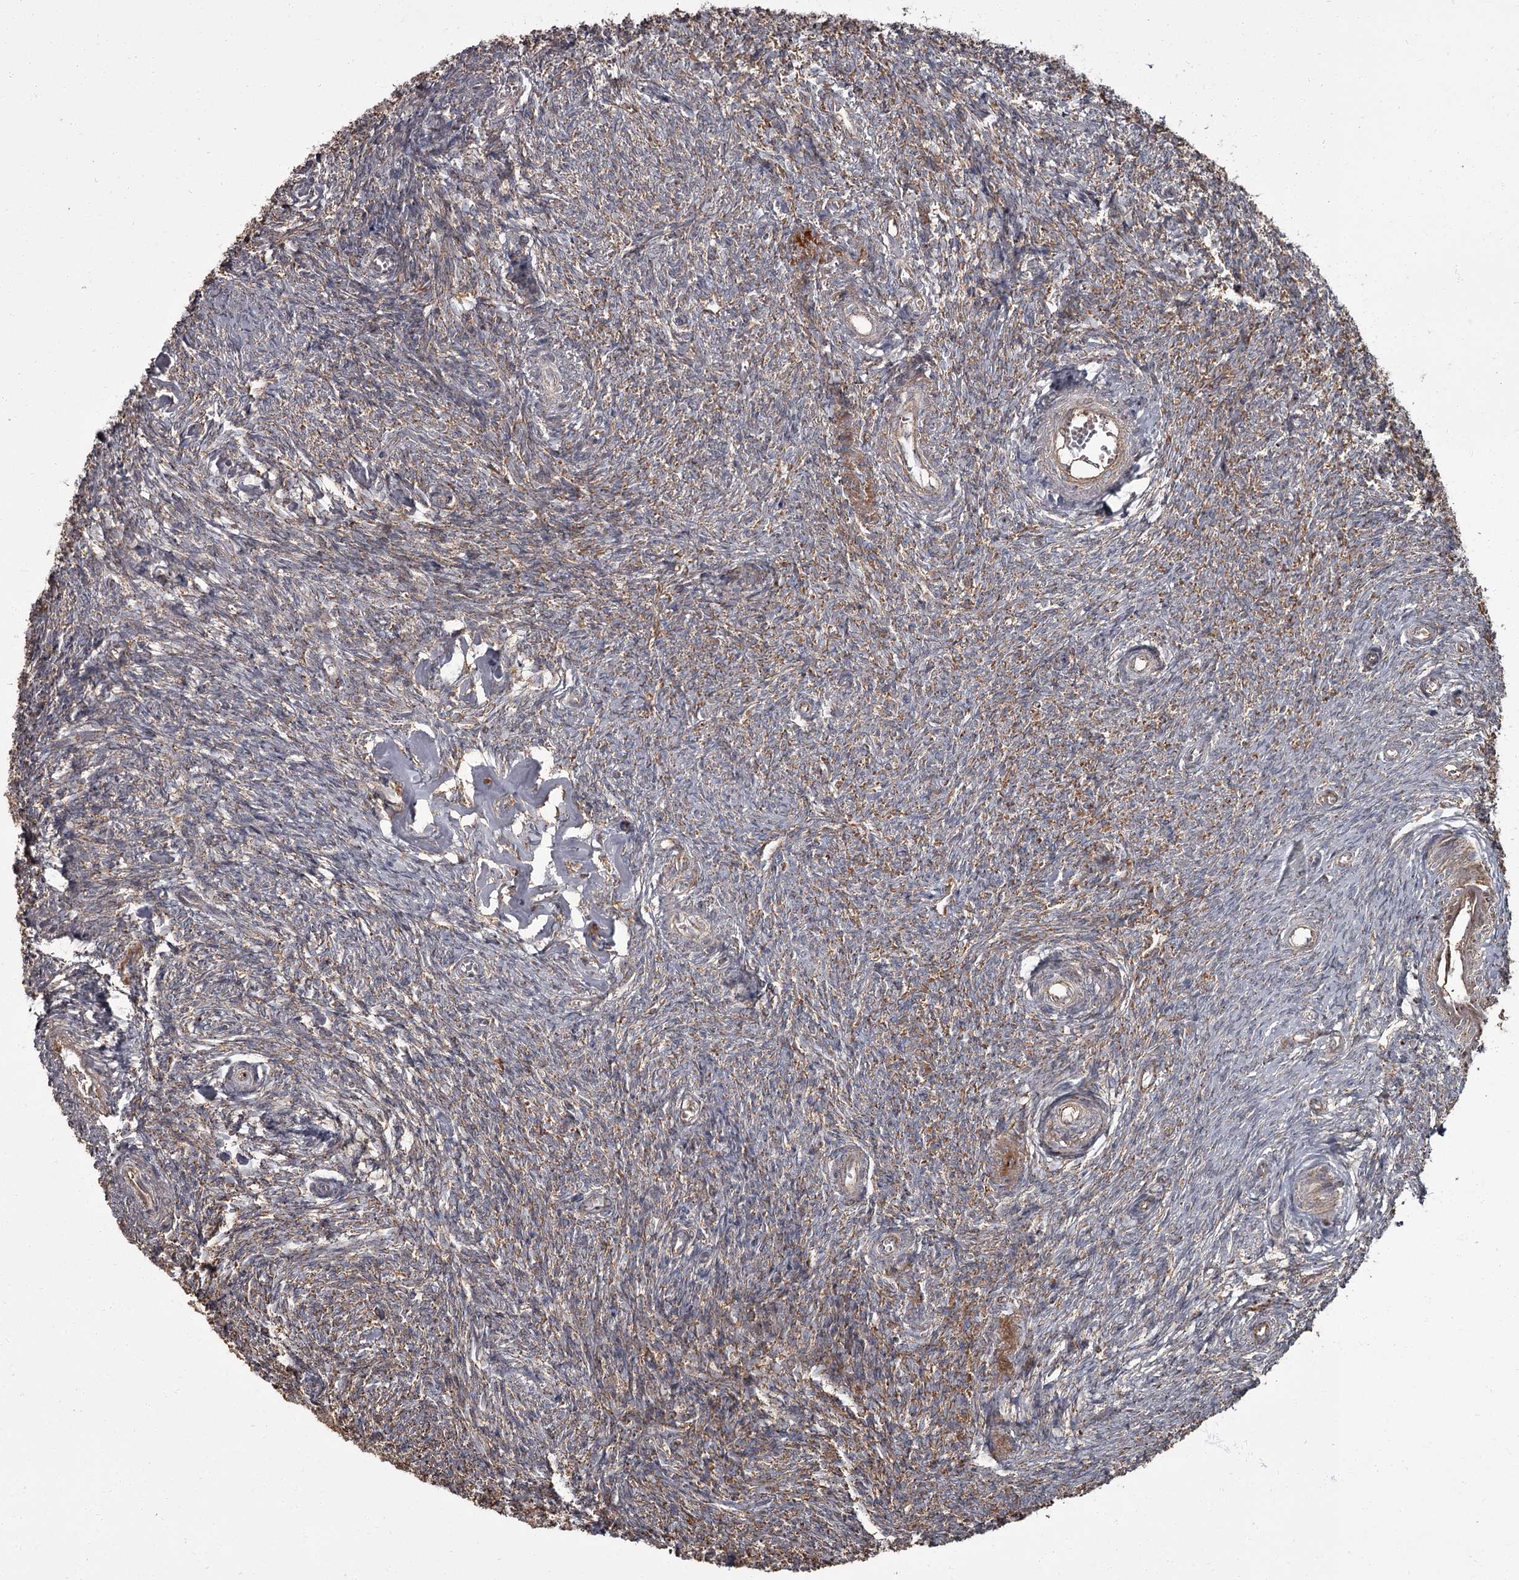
{"staining": {"intensity": "moderate", "quantity": ">75%", "location": "cytoplasmic/membranous"}, "tissue": "ovary", "cell_type": "Follicle cells", "image_type": "normal", "snomed": [{"axis": "morphology", "description": "Normal tissue, NOS"}, {"axis": "topography", "description": "Ovary"}], "caption": "This is an image of IHC staining of unremarkable ovary, which shows moderate positivity in the cytoplasmic/membranous of follicle cells.", "gene": "THAP9", "patient": {"sex": "female", "age": 44}}